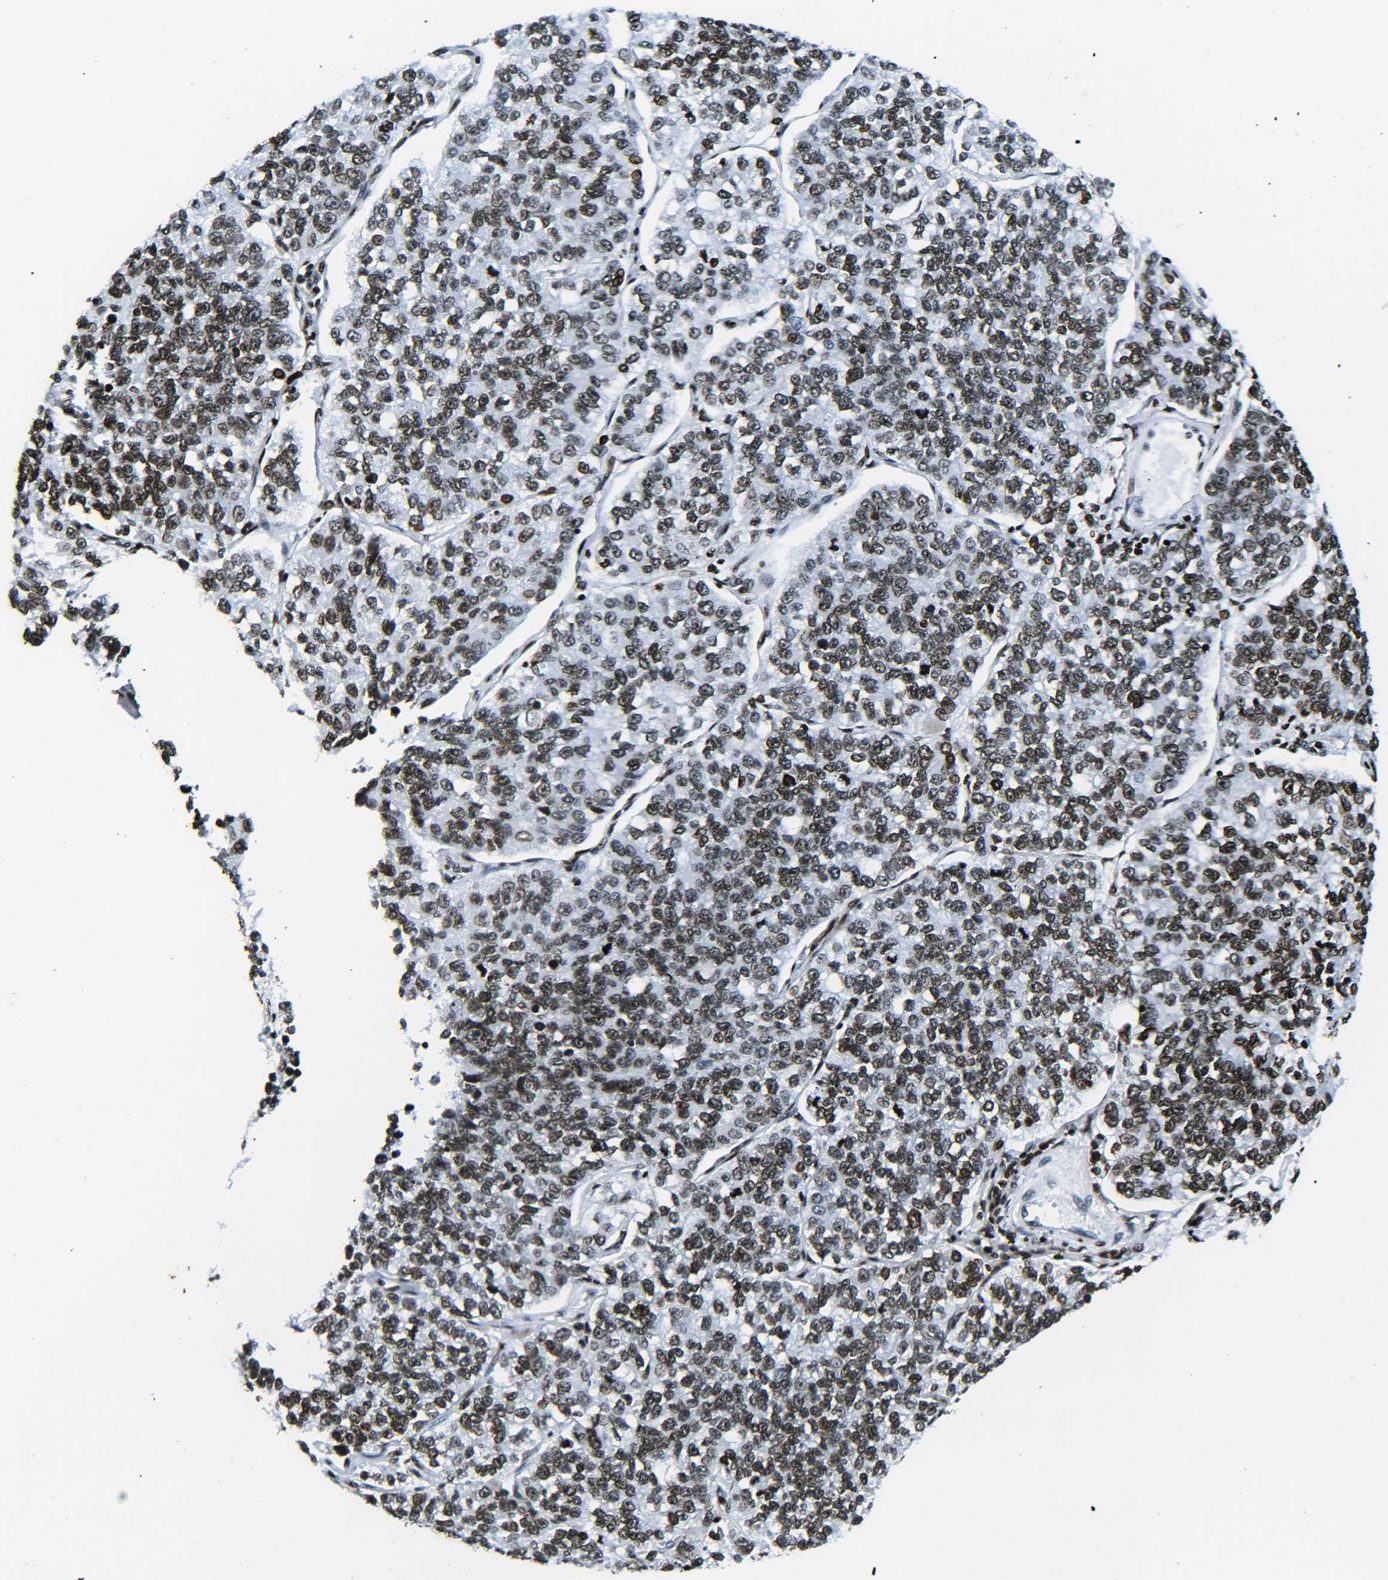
{"staining": {"intensity": "strong", "quantity": ">75%", "location": "nuclear"}, "tissue": "lung cancer", "cell_type": "Tumor cells", "image_type": "cancer", "snomed": [{"axis": "morphology", "description": "Adenocarcinoma, NOS"}, {"axis": "topography", "description": "Lung"}], "caption": "Immunohistochemistry image of neoplastic tissue: lung adenocarcinoma stained using immunohistochemistry shows high levels of strong protein expression localized specifically in the nuclear of tumor cells, appearing as a nuclear brown color.", "gene": "H2AX", "patient": {"sex": "male", "age": 49}}